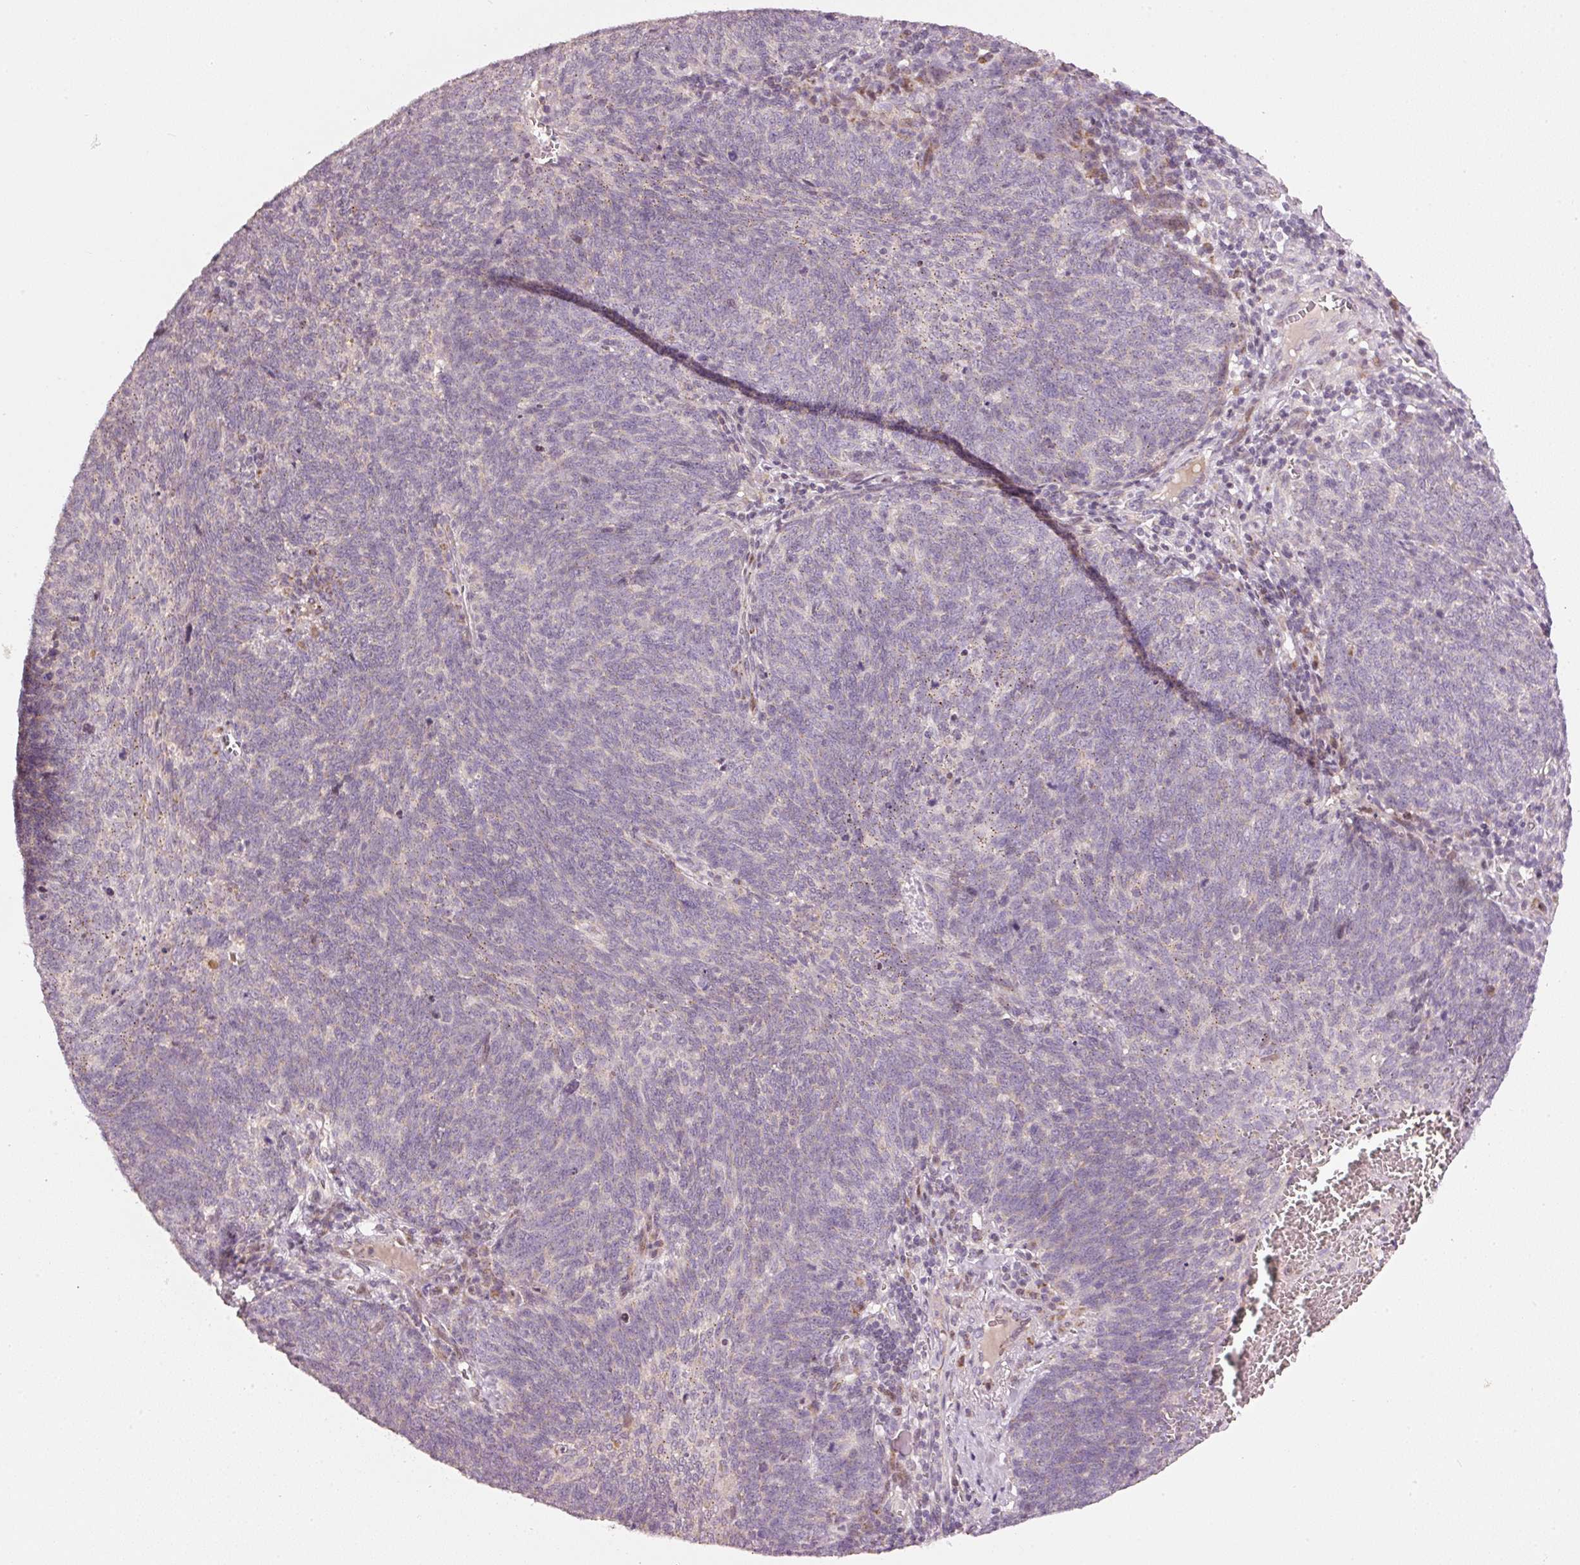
{"staining": {"intensity": "negative", "quantity": "none", "location": "none"}, "tissue": "lung cancer", "cell_type": "Tumor cells", "image_type": "cancer", "snomed": [{"axis": "morphology", "description": "Squamous cell carcinoma, NOS"}, {"axis": "topography", "description": "Lung"}], "caption": "An IHC histopathology image of squamous cell carcinoma (lung) is shown. There is no staining in tumor cells of squamous cell carcinoma (lung).", "gene": "TOB2", "patient": {"sex": "female", "age": 72}}